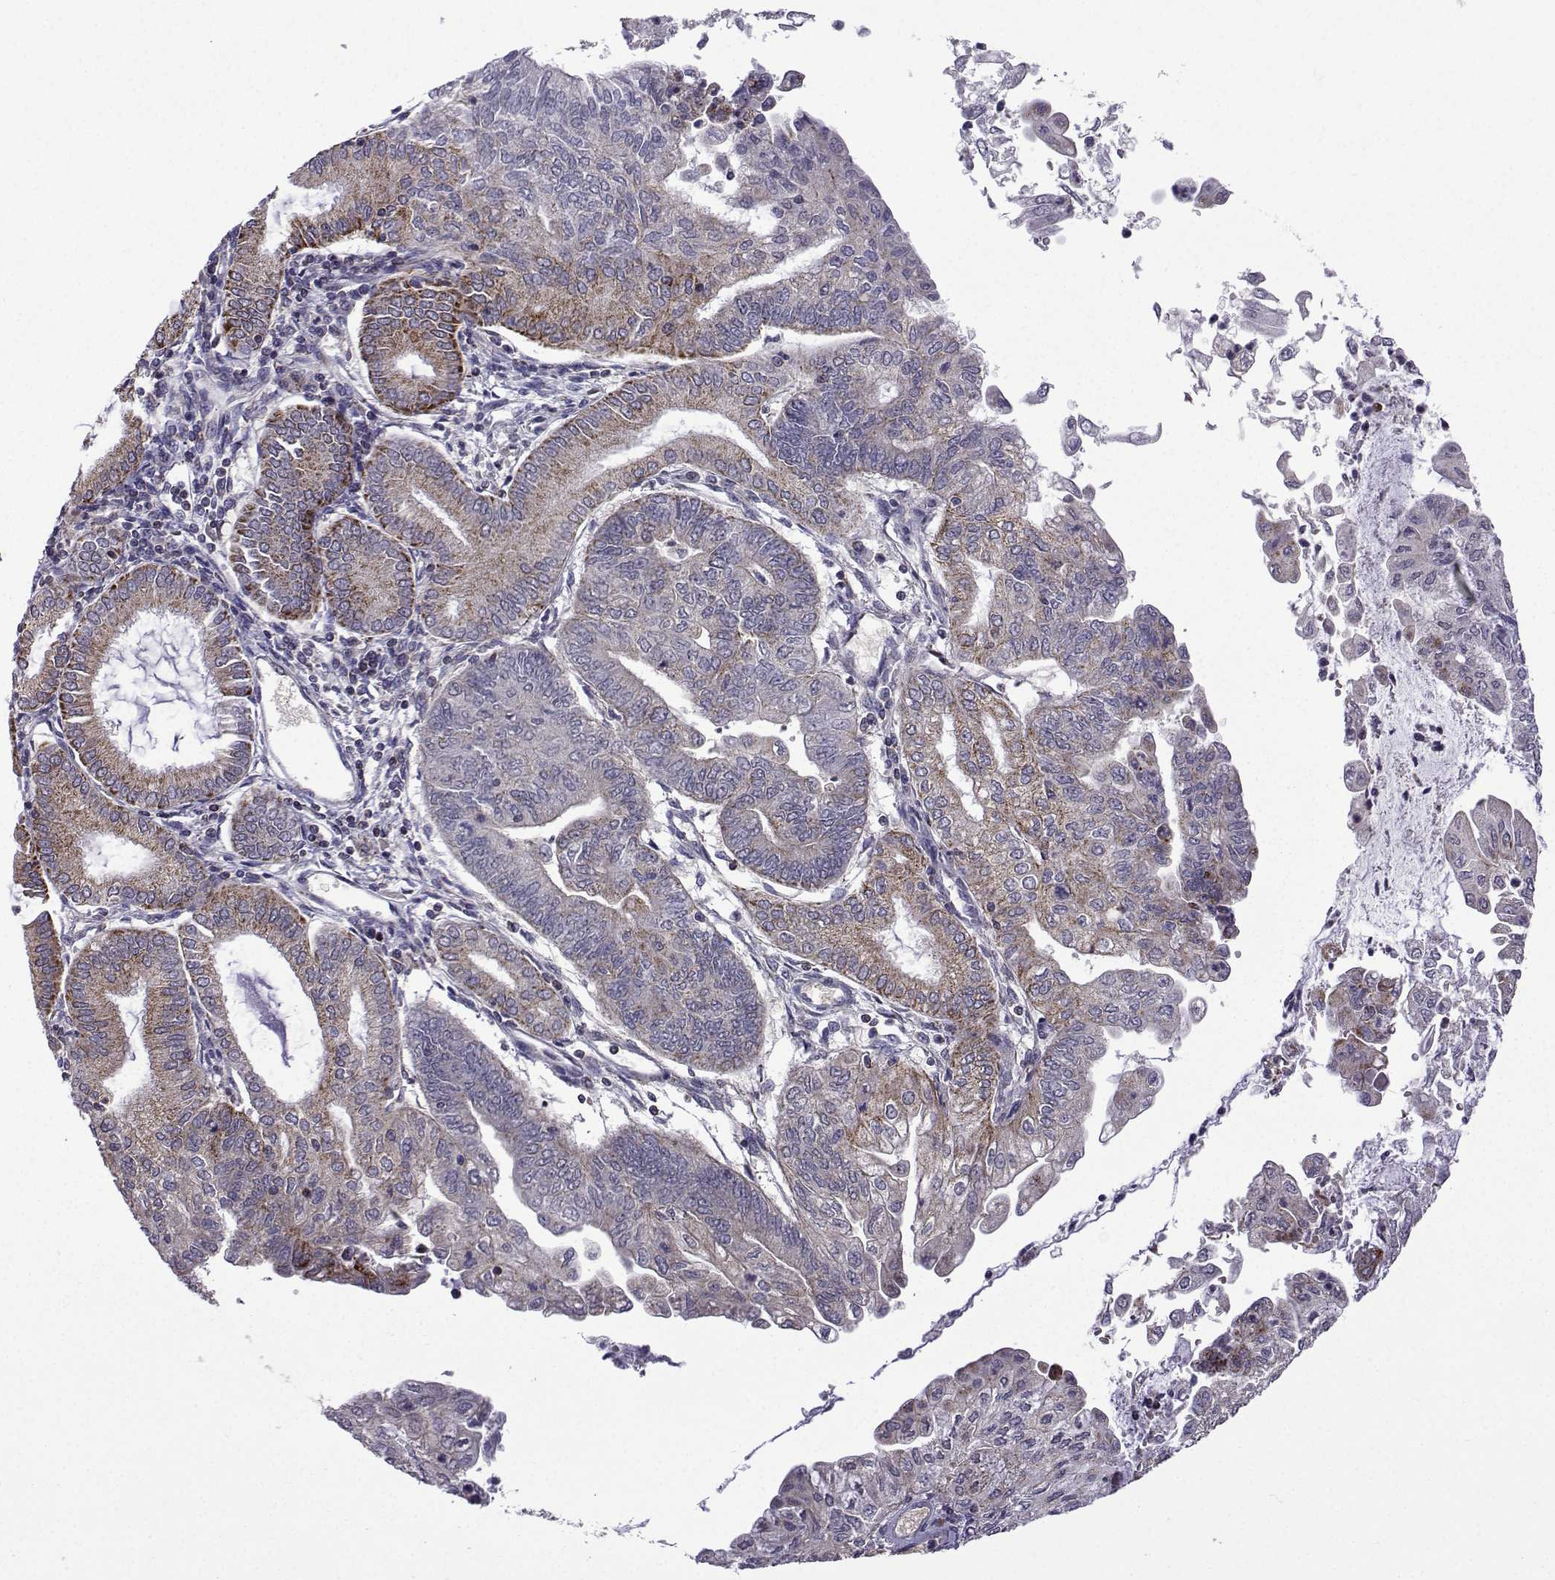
{"staining": {"intensity": "moderate", "quantity": "<25%", "location": "cytoplasmic/membranous"}, "tissue": "endometrial cancer", "cell_type": "Tumor cells", "image_type": "cancer", "snomed": [{"axis": "morphology", "description": "Adenocarcinoma, NOS"}, {"axis": "topography", "description": "Endometrium"}], "caption": "Endometrial adenocarcinoma tissue reveals moderate cytoplasmic/membranous expression in about <25% of tumor cells, visualized by immunohistochemistry.", "gene": "TAB2", "patient": {"sex": "female", "age": 55}}